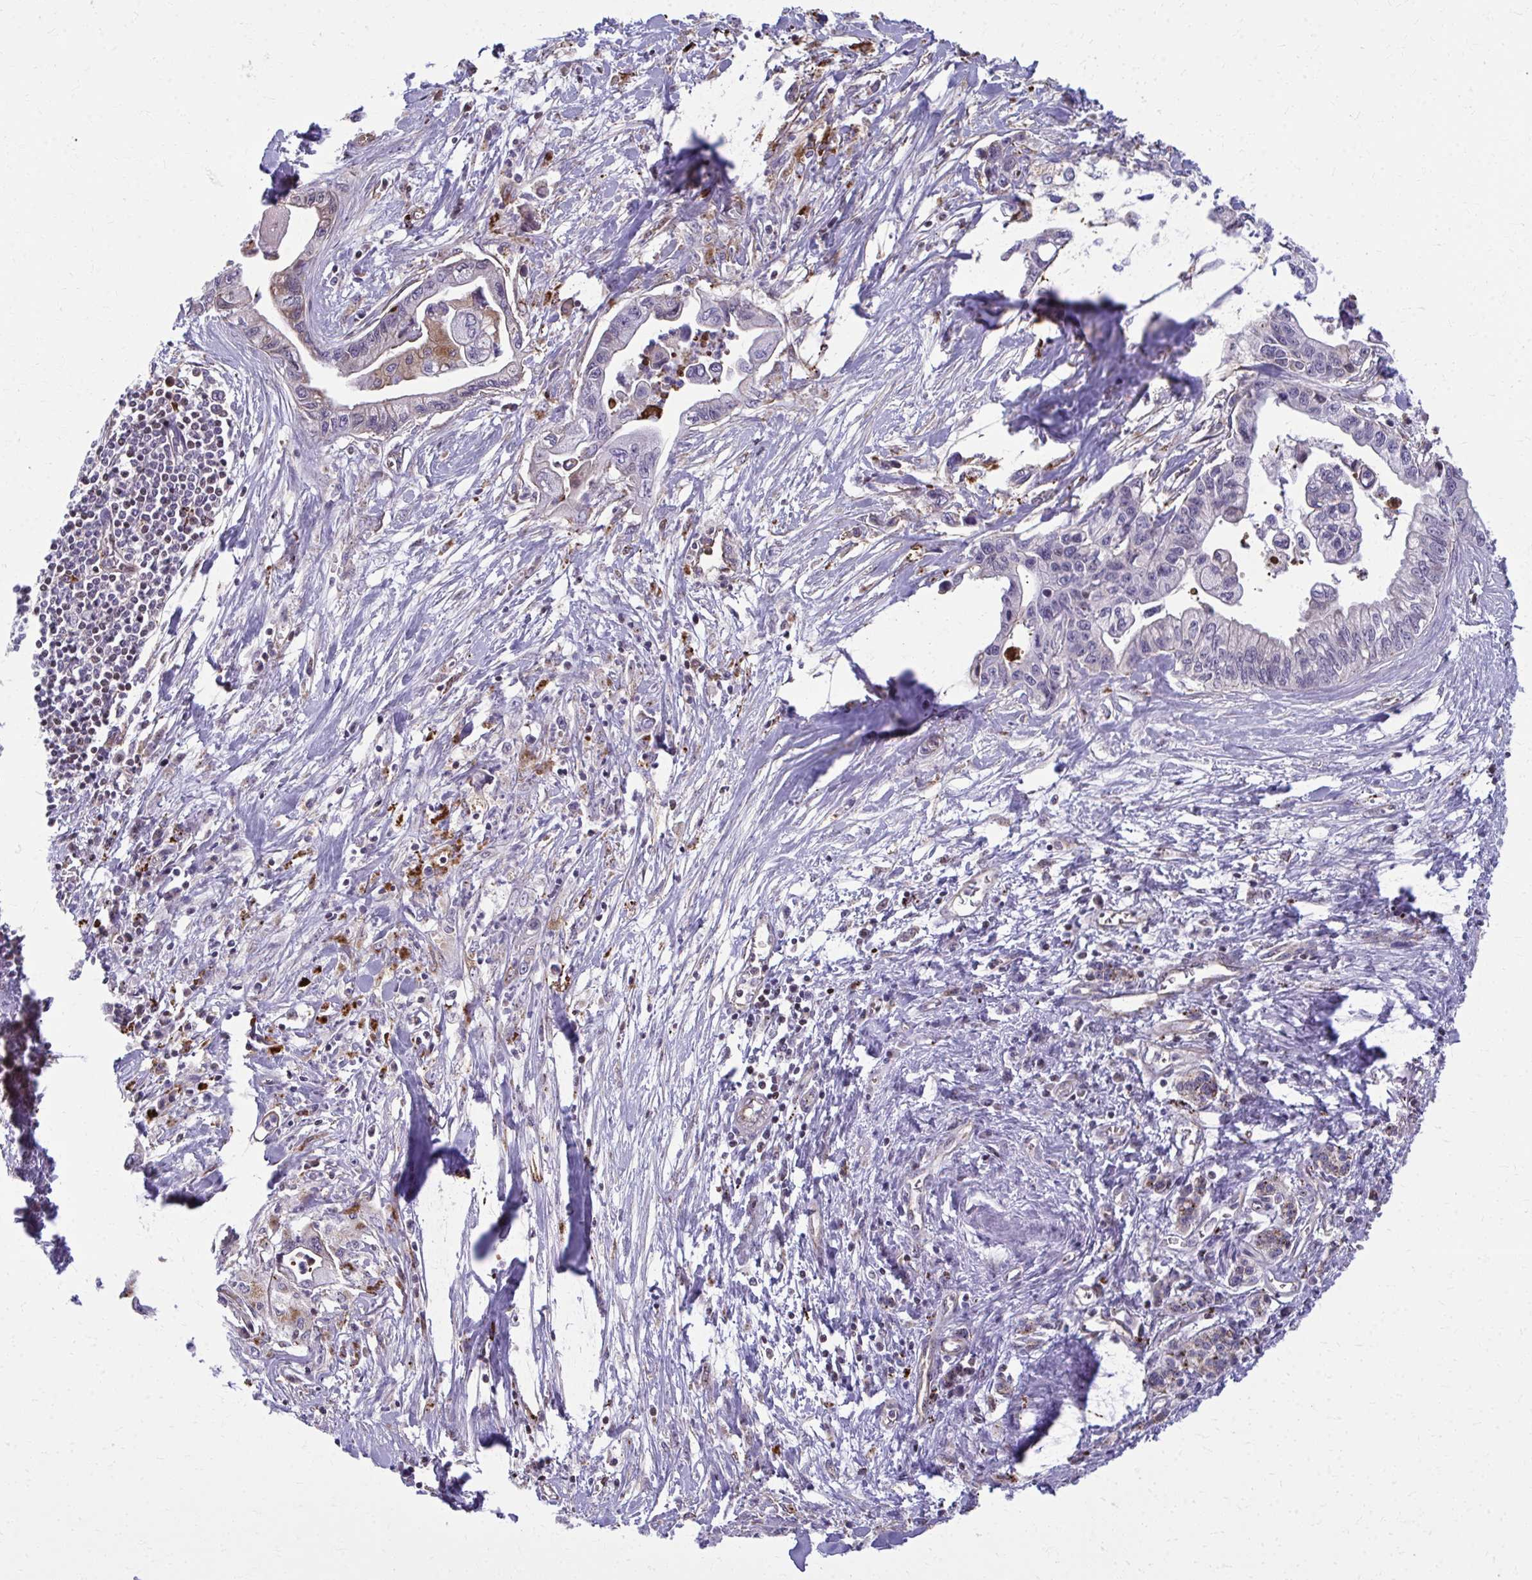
{"staining": {"intensity": "moderate", "quantity": "<25%", "location": "cytoplasmic/membranous"}, "tissue": "pancreatic cancer", "cell_type": "Tumor cells", "image_type": "cancer", "snomed": [{"axis": "morphology", "description": "Adenocarcinoma, NOS"}, {"axis": "topography", "description": "Pancreas"}], "caption": "Immunohistochemical staining of human adenocarcinoma (pancreatic) displays low levels of moderate cytoplasmic/membranous expression in approximately <25% of tumor cells. (Stains: DAB in brown, nuclei in blue, Microscopy: brightfield microscopy at high magnification).", "gene": "LRRC4B", "patient": {"sex": "male", "age": 61}}